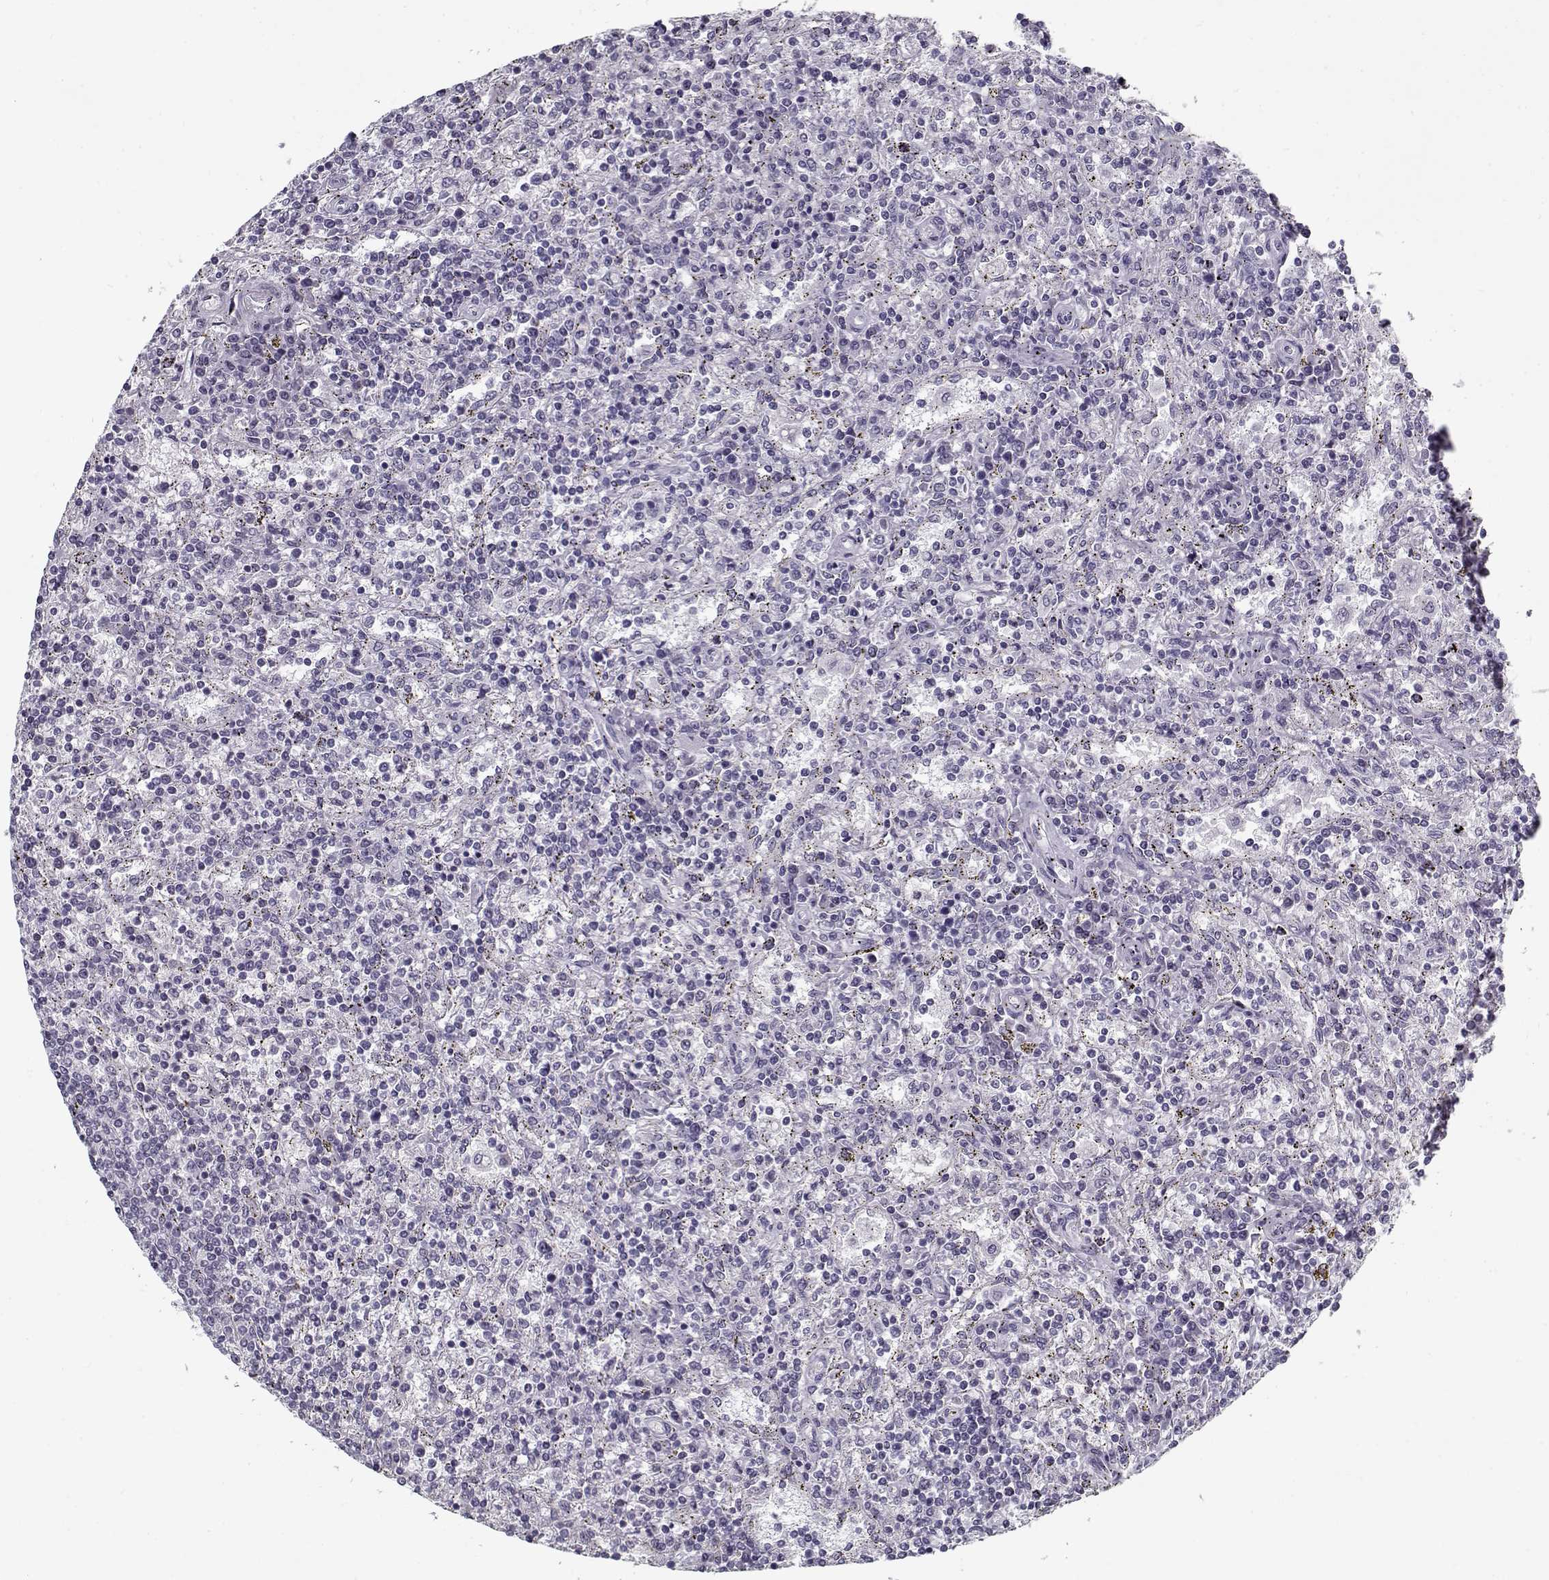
{"staining": {"intensity": "negative", "quantity": "none", "location": "none"}, "tissue": "lymphoma", "cell_type": "Tumor cells", "image_type": "cancer", "snomed": [{"axis": "morphology", "description": "Malignant lymphoma, non-Hodgkin's type, Low grade"}, {"axis": "topography", "description": "Spleen"}], "caption": "A micrograph of human low-grade malignant lymphoma, non-Hodgkin's type is negative for staining in tumor cells. (Immunohistochemistry (ihc), brightfield microscopy, high magnification).", "gene": "SPACA9", "patient": {"sex": "male", "age": 62}}